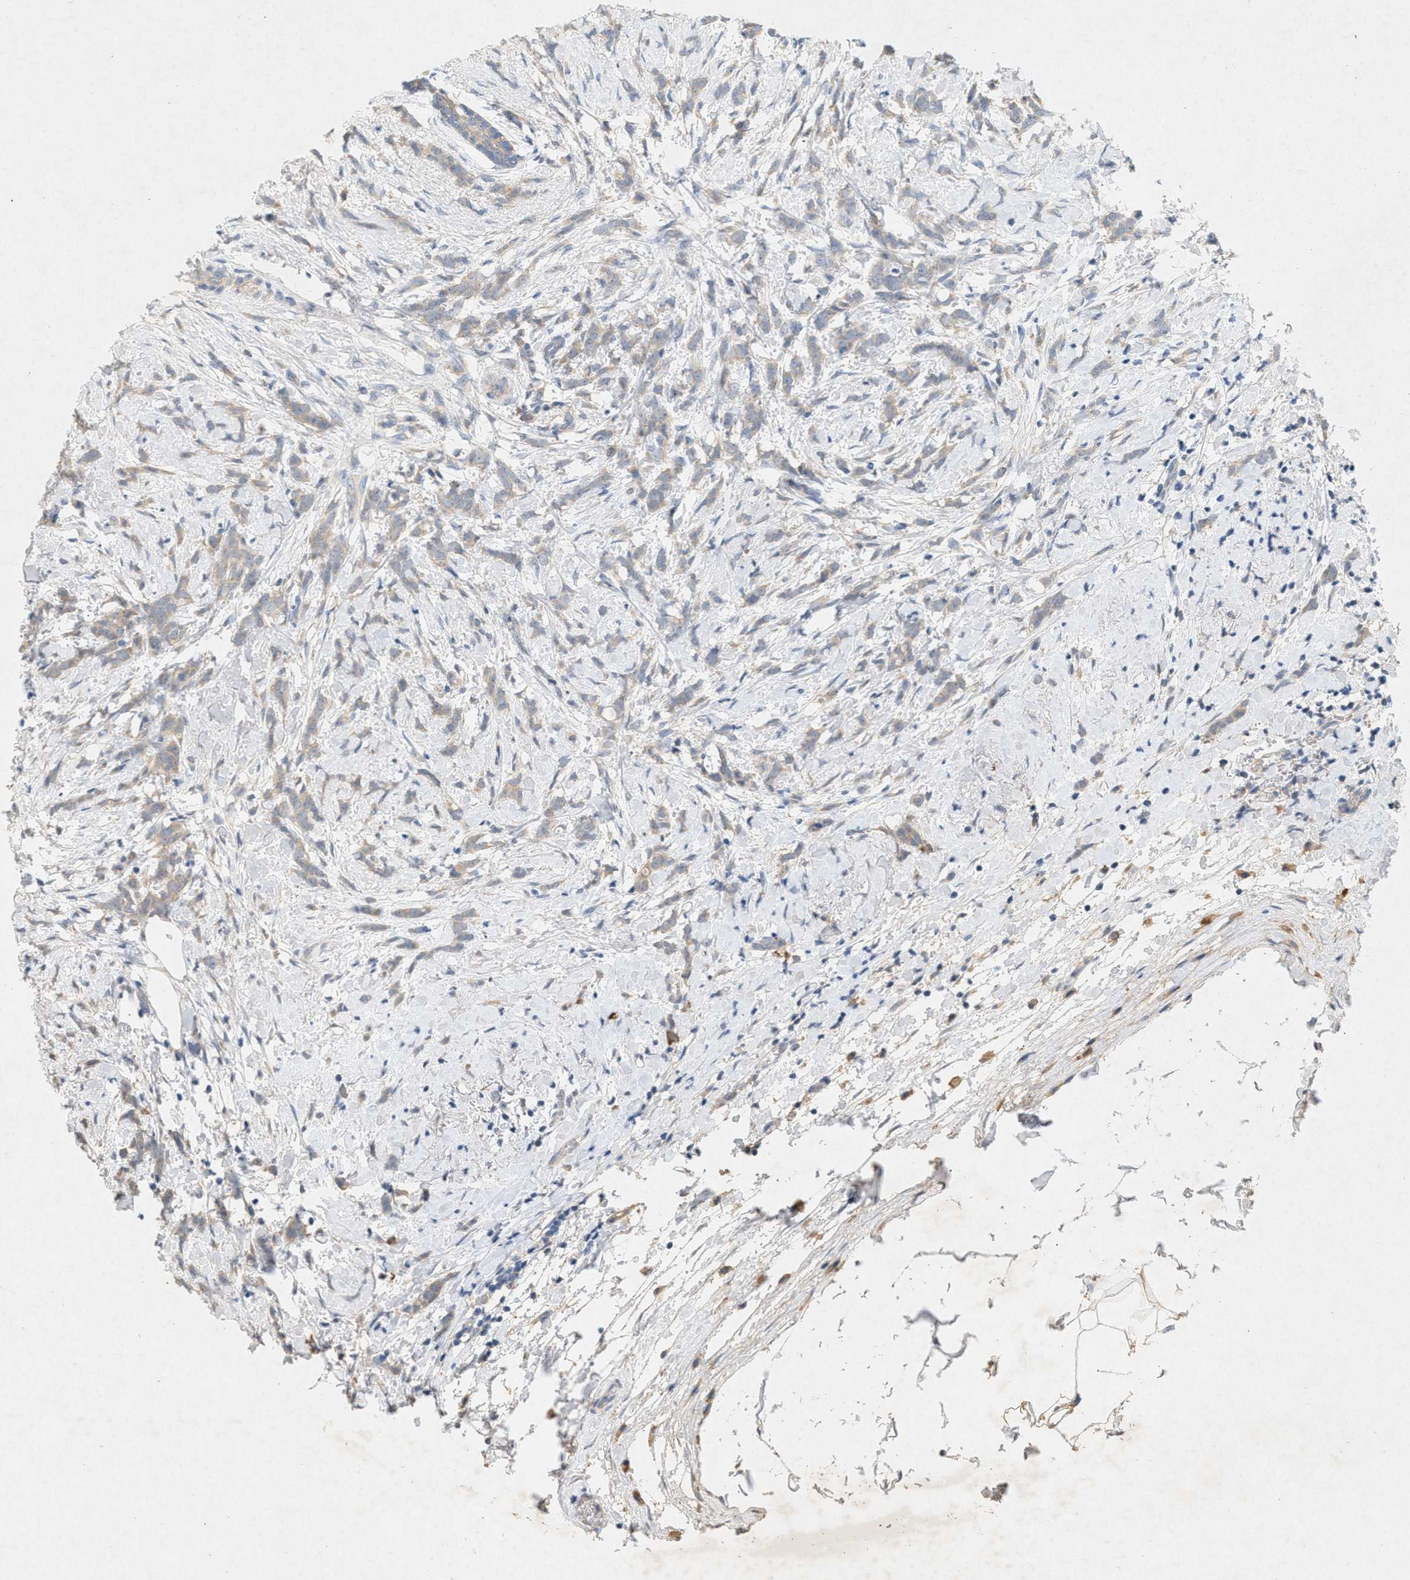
{"staining": {"intensity": "weak", "quantity": "25%-75%", "location": "cytoplasmic/membranous"}, "tissue": "breast cancer", "cell_type": "Tumor cells", "image_type": "cancer", "snomed": [{"axis": "morphology", "description": "Lobular carcinoma, in situ"}, {"axis": "morphology", "description": "Lobular carcinoma"}, {"axis": "topography", "description": "Breast"}], "caption": "The photomicrograph exhibits immunohistochemical staining of breast lobular carcinoma in situ. There is weak cytoplasmic/membranous expression is present in about 25%-75% of tumor cells. The protein is stained brown, and the nuclei are stained in blue (DAB (3,3'-diaminobenzidine) IHC with brightfield microscopy, high magnification).", "gene": "DCAF7", "patient": {"sex": "female", "age": 41}}